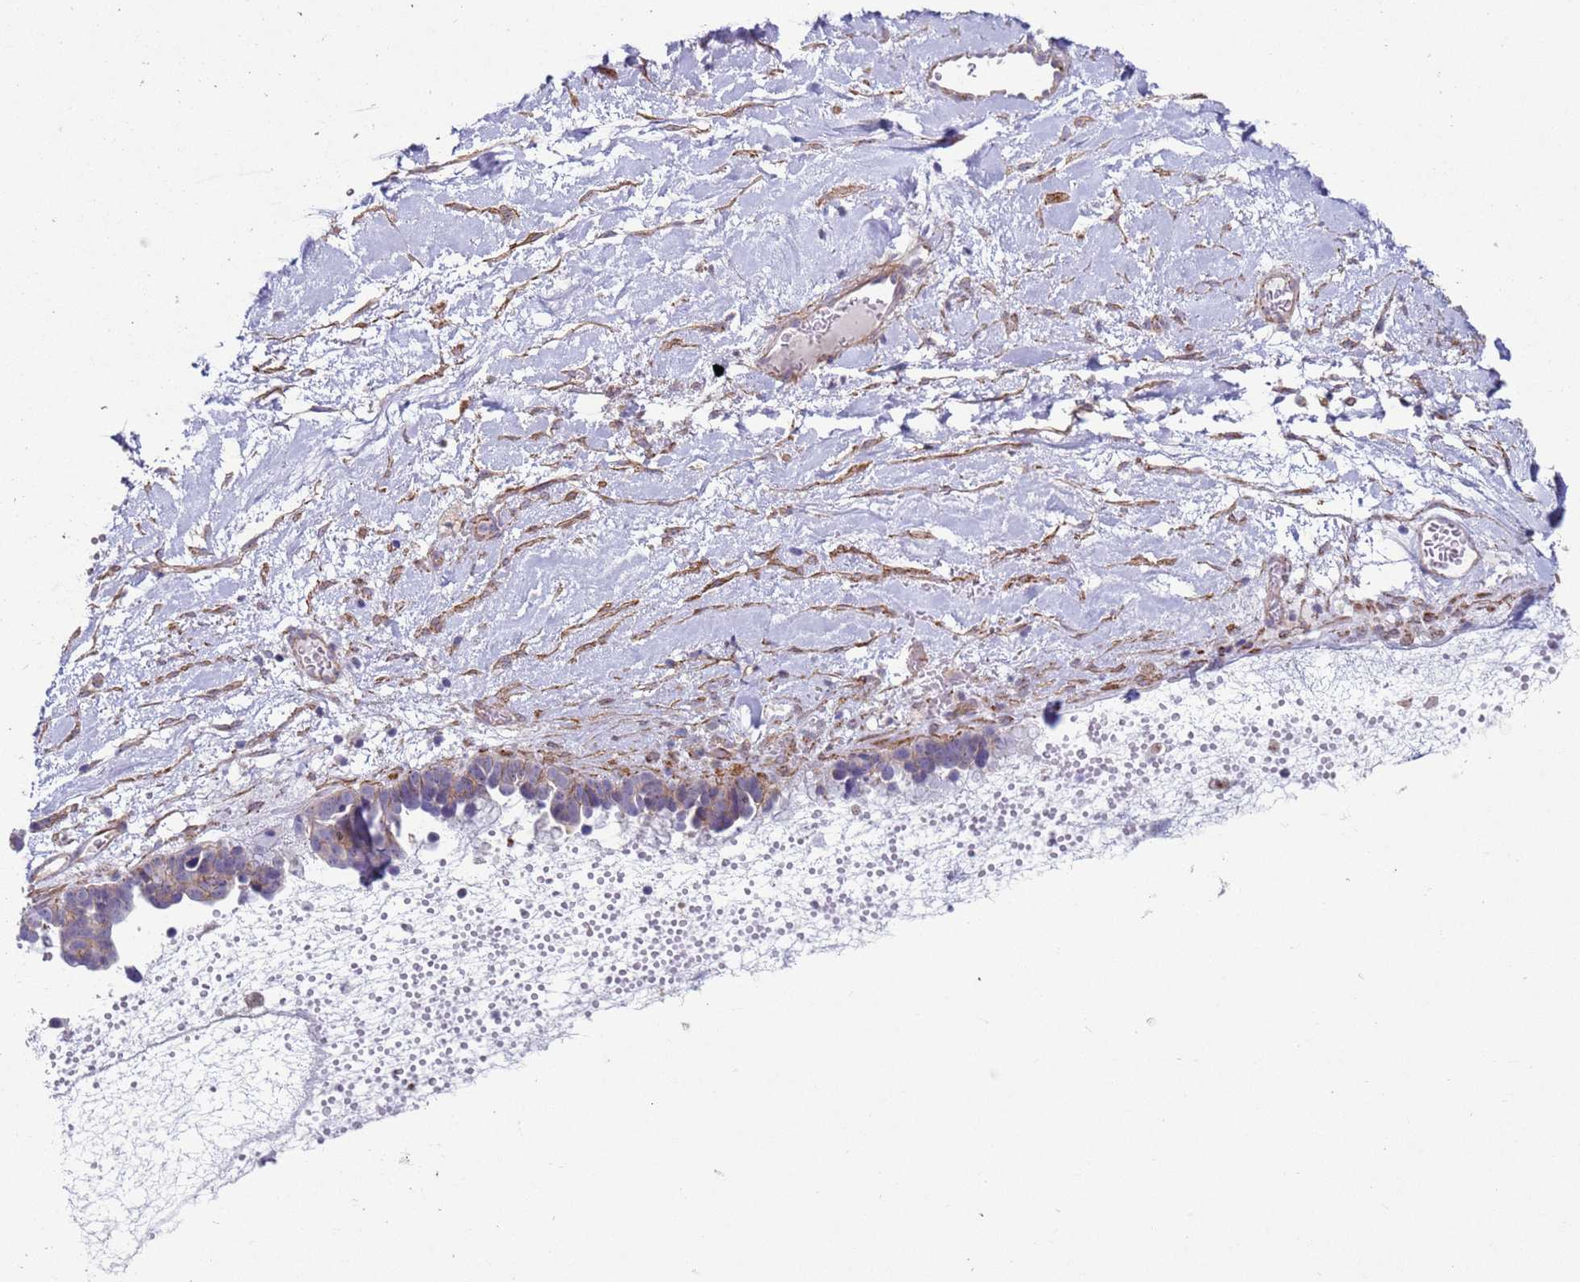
{"staining": {"intensity": "negative", "quantity": "none", "location": "none"}, "tissue": "ovarian cancer", "cell_type": "Tumor cells", "image_type": "cancer", "snomed": [{"axis": "morphology", "description": "Cystadenocarcinoma, serous, NOS"}, {"axis": "topography", "description": "Ovary"}], "caption": "Immunohistochemistry of ovarian cancer shows no positivity in tumor cells.", "gene": "HEATR1", "patient": {"sex": "female", "age": 54}}